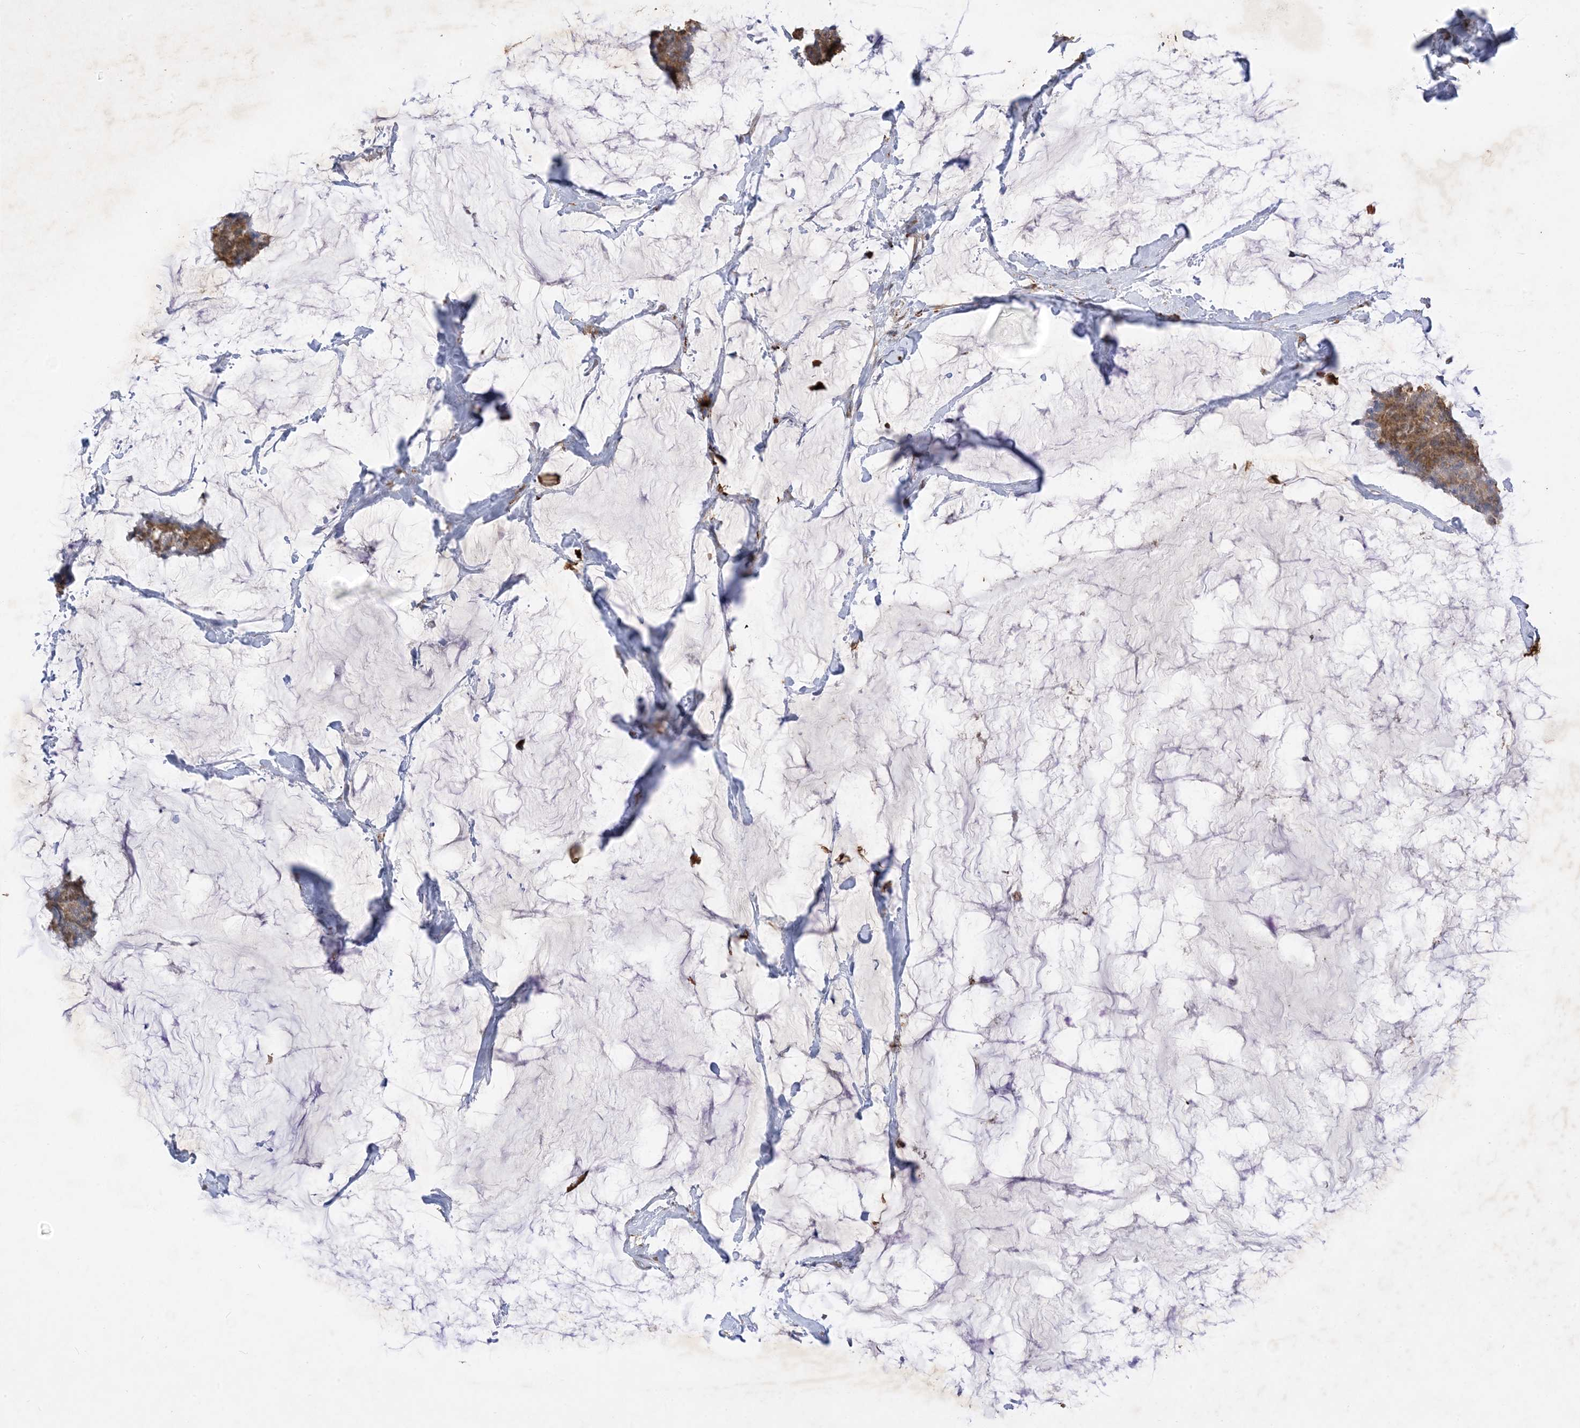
{"staining": {"intensity": "moderate", "quantity": ">75%", "location": "cytoplasmic/membranous"}, "tissue": "breast cancer", "cell_type": "Tumor cells", "image_type": "cancer", "snomed": [{"axis": "morphology", "description": "Duct carcinoma"}, {"axis": "topography", "description": "Breast"}], "caption": "The photomicrograph displays immunohistochemical staining of breast cancer (intraductal carcinoma). There is moderate cytoplasmic/membranous expression is present in approximately >75% of tumor cells.", "gene": "HPS4", "patient": {"sex": "female", "age": 93}}